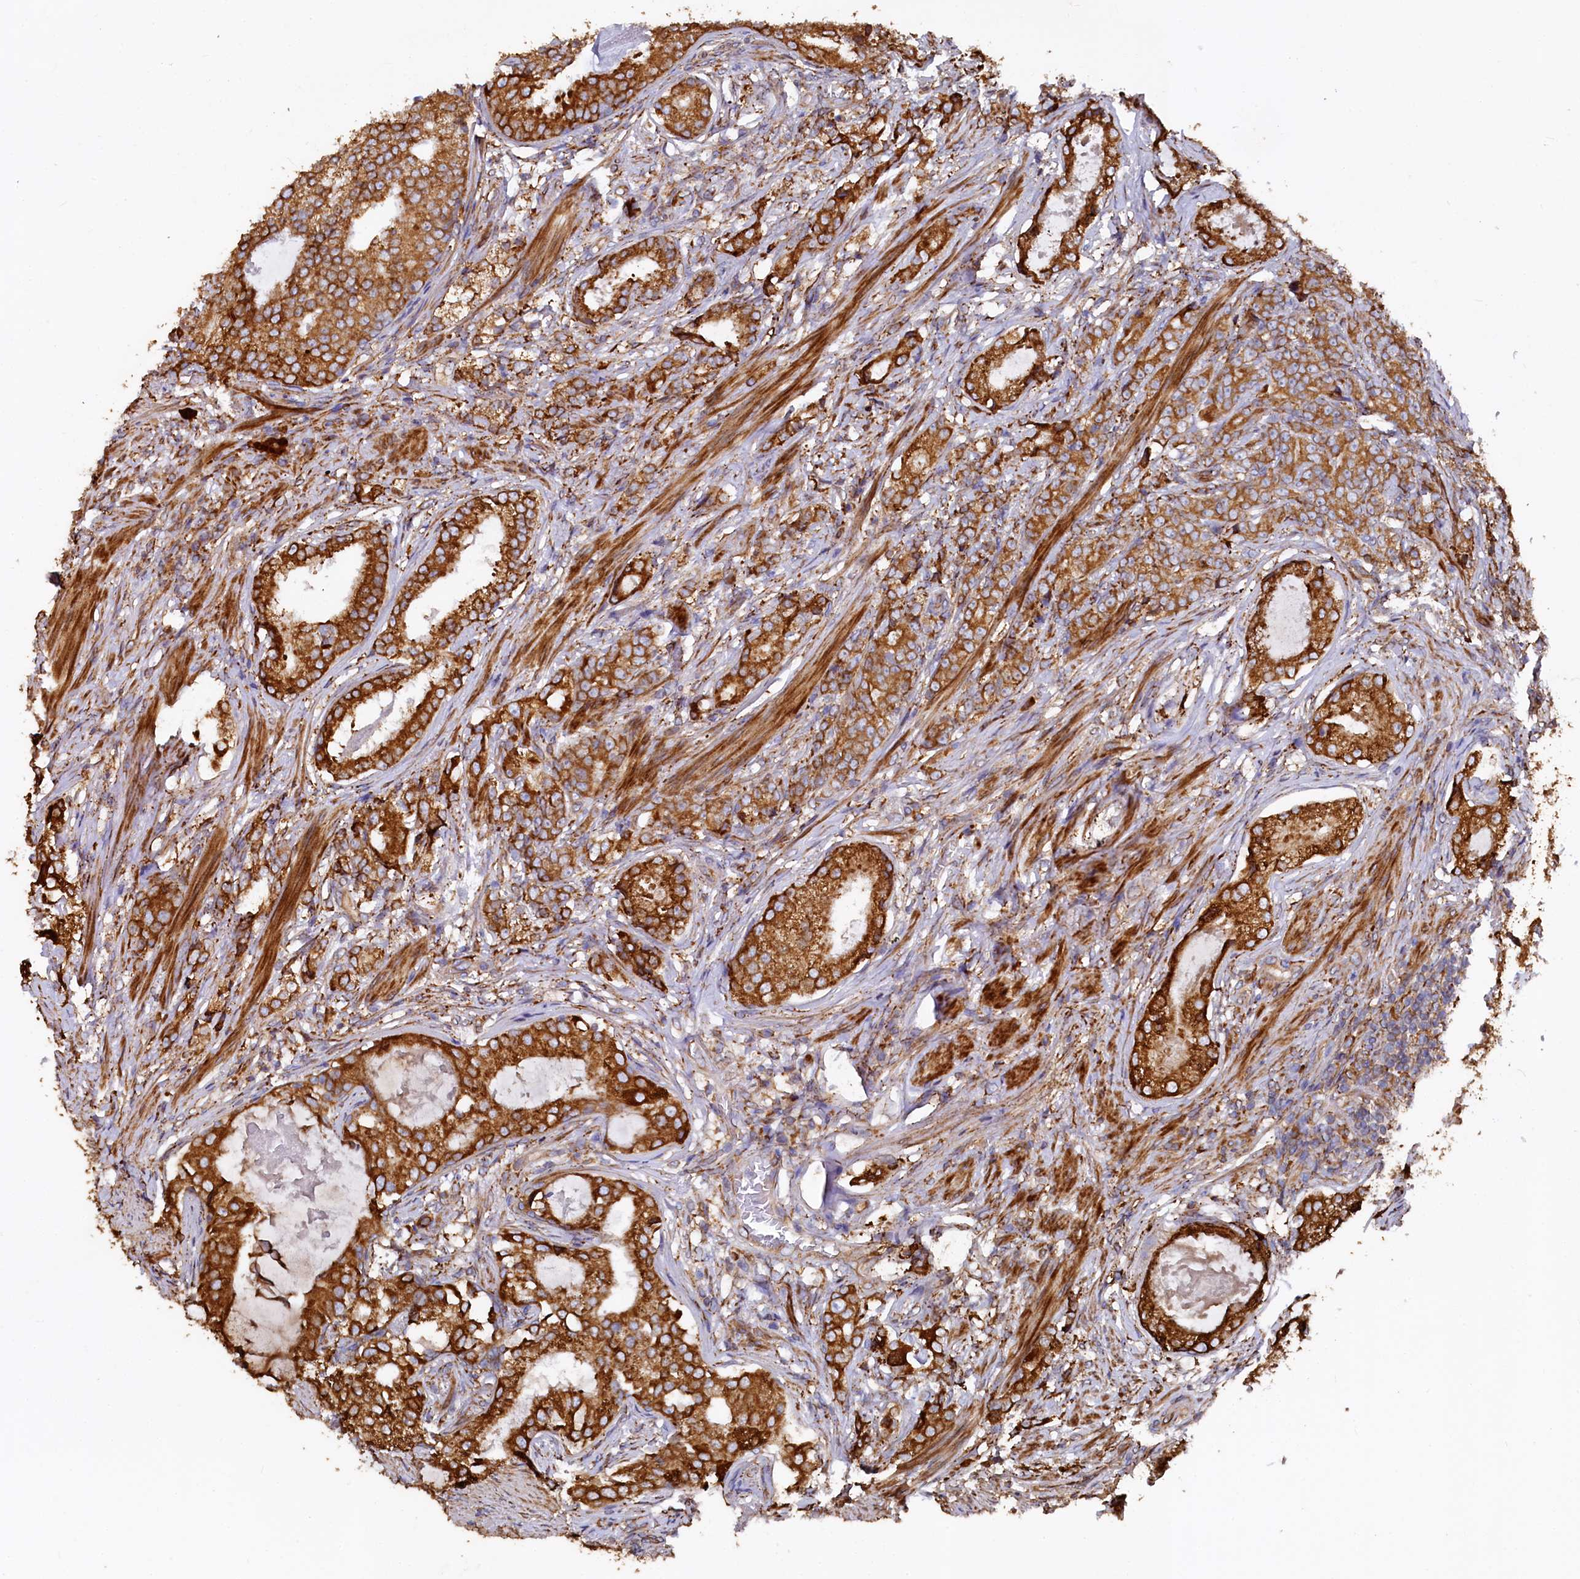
{"staining": {"intensity": "strong", "quantity": ">75%", "location": "cytoplasmic/membranous"}, "tissue": "prostate cancer", "cell_type": "Tumor cells", "image_type": "cancer", "snomed": [{"axis": "morphology", "description": "Adenocarcinoma, Low grade"}, {"axis": "topography", "description": "Prostate"}], "caption": "Strong cytoplasmic/membranous protein staining is identified in approximately >75% of tumor cells in low-grade adenocarcinoma (prostate).", "gene": "NEURL1B", "patient": {"sex": "male", "age": 71}}